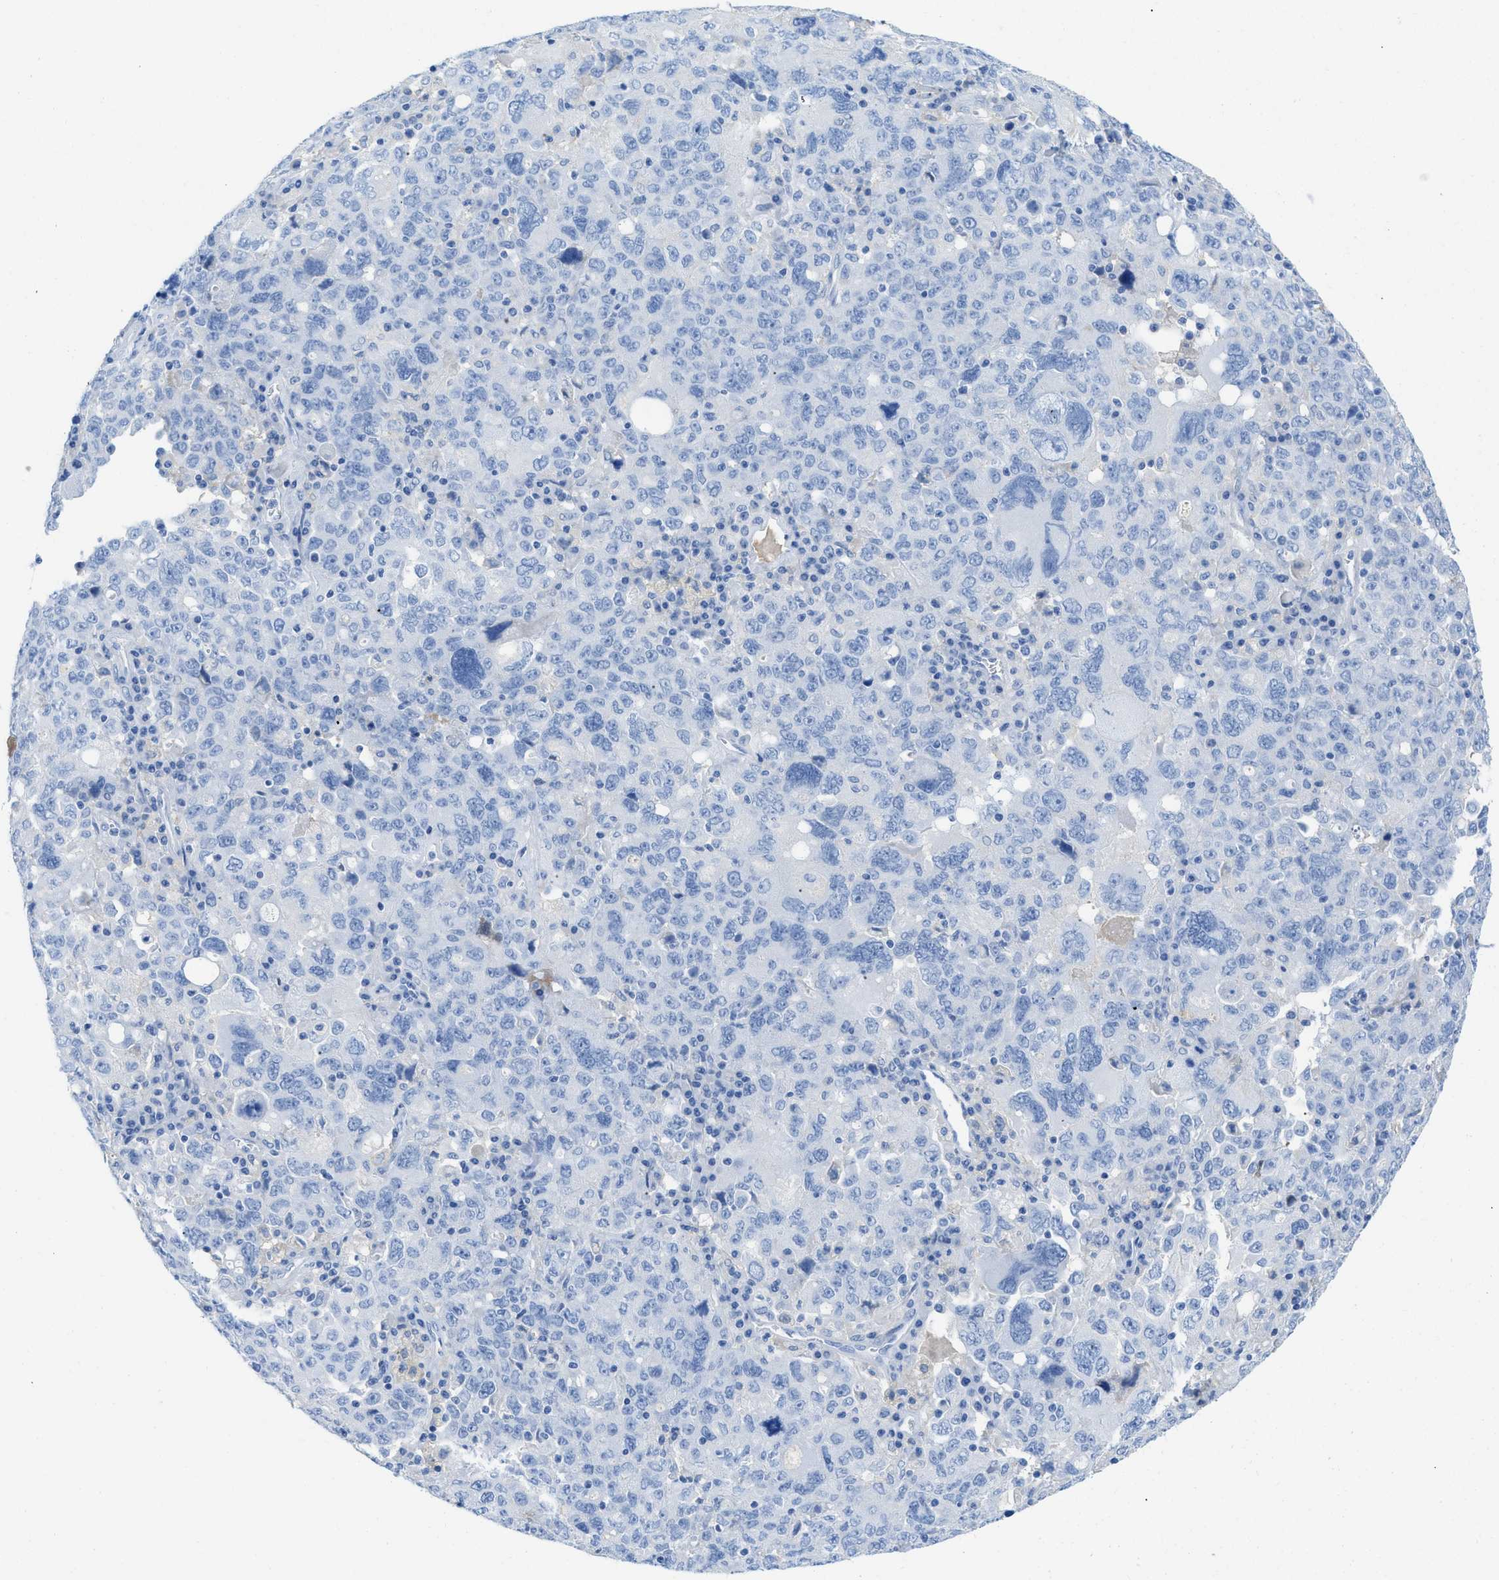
{"staining": {"intensity": "negative", "quantity": "none", "location": "none"}, "tissue": "ovarian cancer", "cell_type": "Tumor cells", "image_type": "cancer", "snomed": [{"axis": "morphology", "description": "Carcinoma, endometroid"}, {"axis": "topography", "description": "Ovary"}], "caption": "An IHC micrograph of endometroid carcinoma (ovarian) is shown. There is no staining in tumor cells of endometroid carcinoma (ovarian). (DAB immunohistochemistry (IHC) with hematoxylin counter stain).", "gene": "COL3A1", "patient": {"sex": "female", "age": 62}}